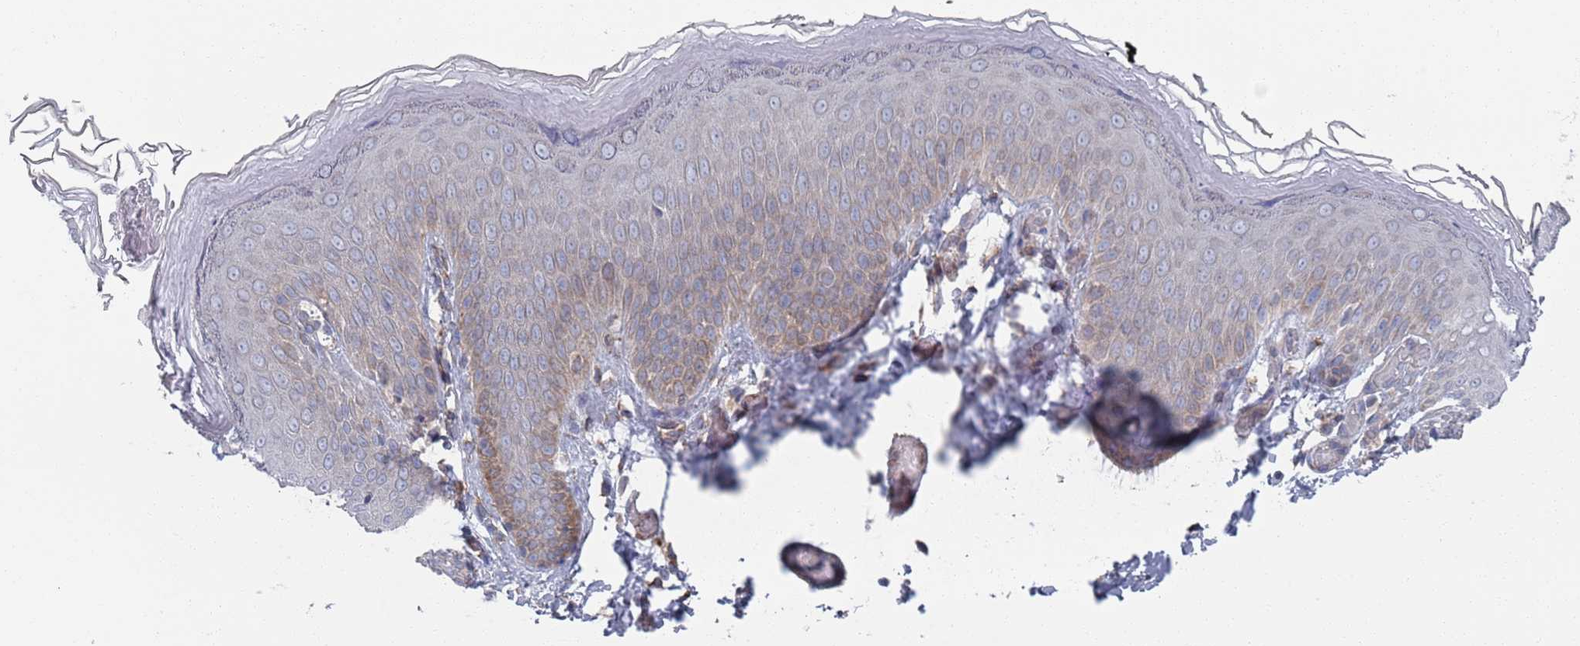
{"staining": {"intensity": "moderate", "quantity": "<25%", "location": "cytoplasmic/membranous"}, "tissue": "skin", "cell_type": "Epidermal cells", "image_type": "normal", "snomed": [{"axis": "morphology", "description": "Normal tissue, NOS"}, {"axis": "topography", "description": "Anal"}], "caption": "Immunohistochemical staining of unremarkable human skin shows <25% levels of moderate cytoplasmic/membranous protein staining in approximately <25% of epidermal cells. The protein of interest is stained brown, and the nuclei are stained in blue (DAB IHC with brightfield microscopy, high magnification).", "gene": "CCDC106", "patient": {"sex": "female", "age": 40}}